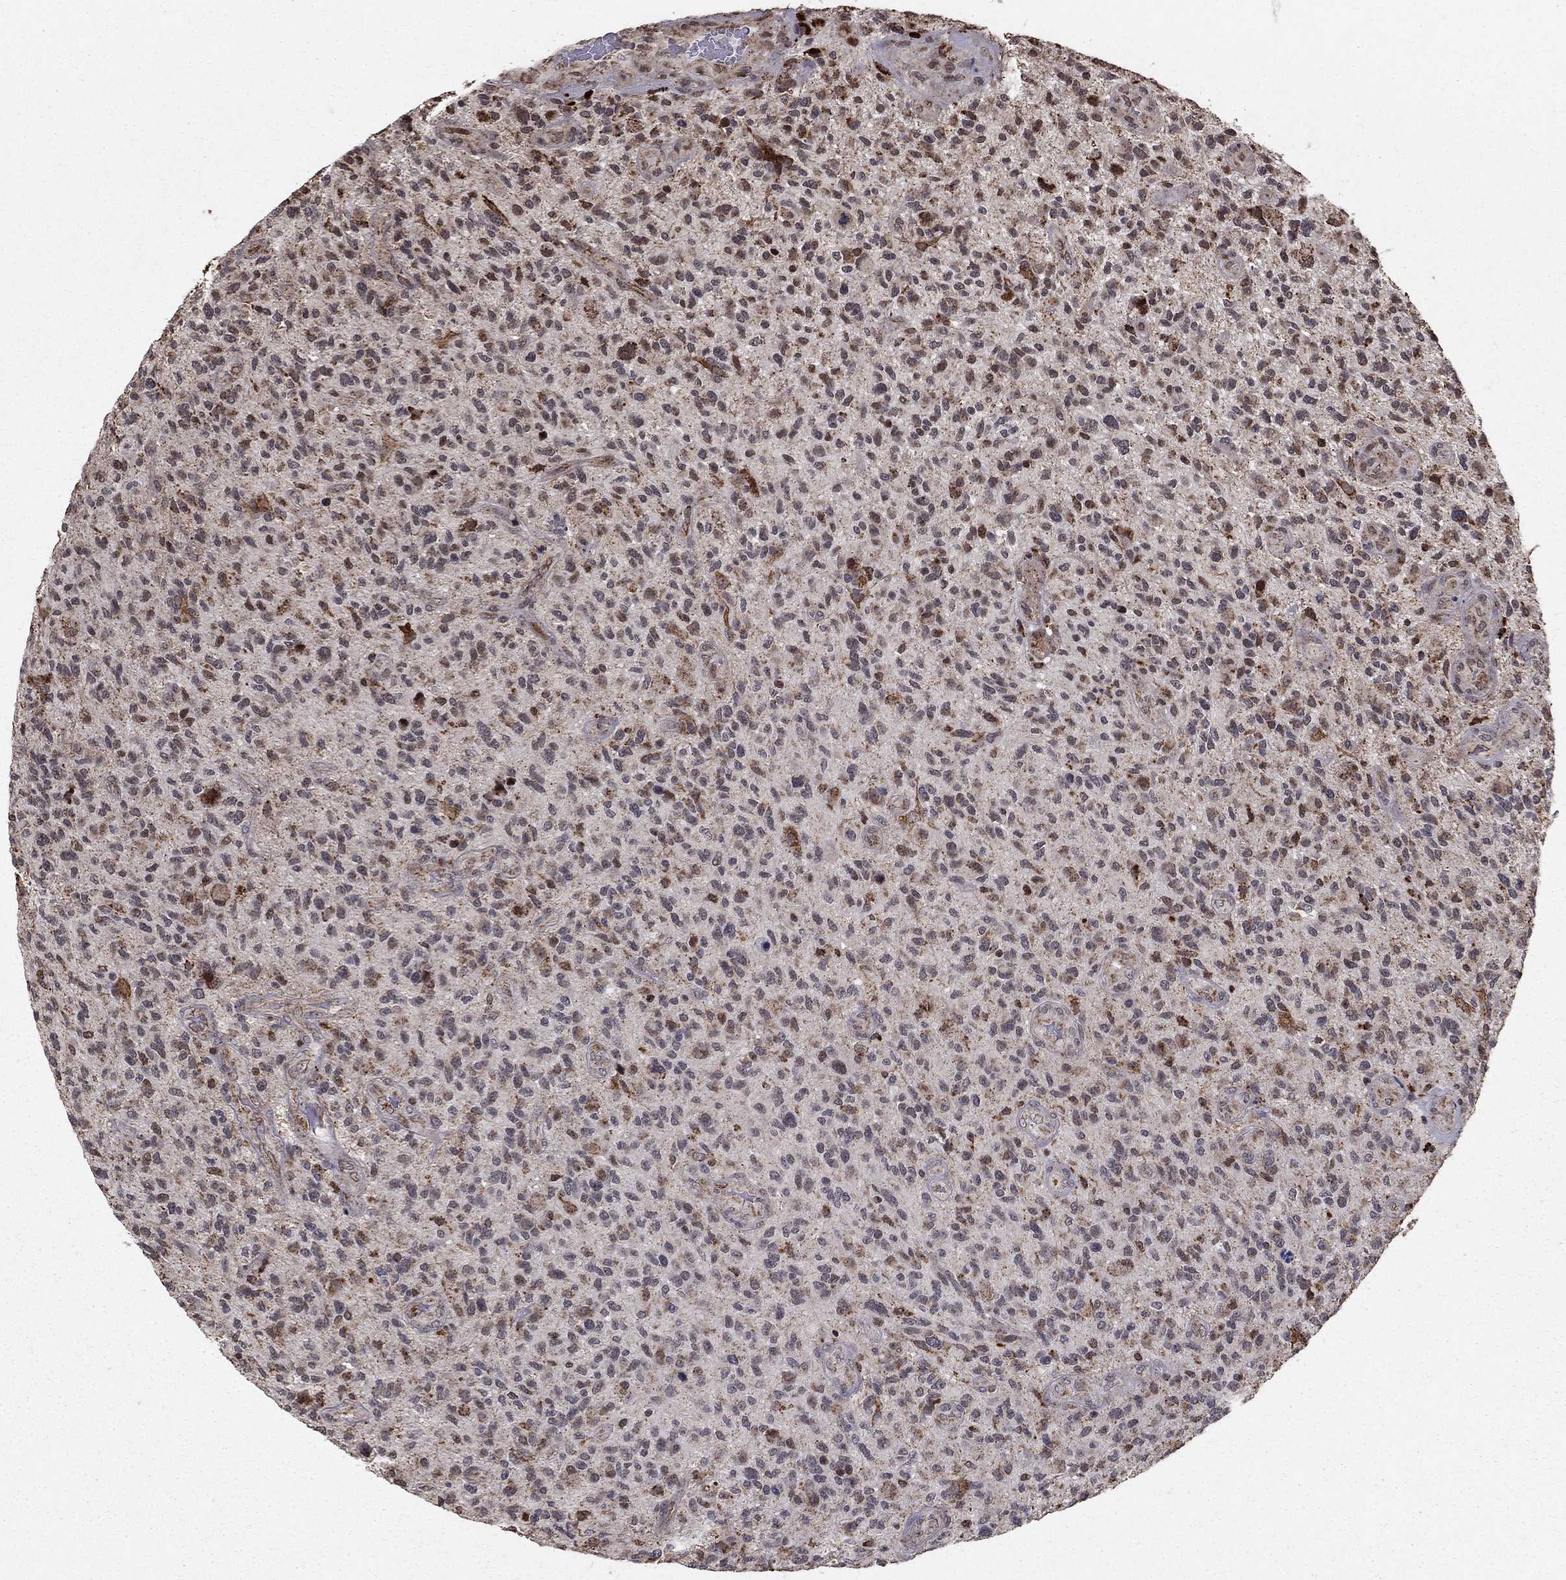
{"staining": {"intensity": "strong", "quantity": "<25%", "location": "cytoplasmic/membranous,nuclear"}, "tissue": "glioma", "cell_type": "Tumor cells", "image_type": "cancer", "snomed": [{"axis": "morphology", "description": "Glioma, malignant, High grade"}, {"axis": "topography", "description": "Brain"}], "caption": "Immunohistochemical staining of human malignant glioma (high-grade) exhibits medium levels of strong cytoplasmic/membranous and nuclear protein positivity in approximately <25% of tumor cells. (IHC, brightfield microscopy, high magnification).", "gene": "ACOT13", "patient": {"sex": "male", "age": 47}}